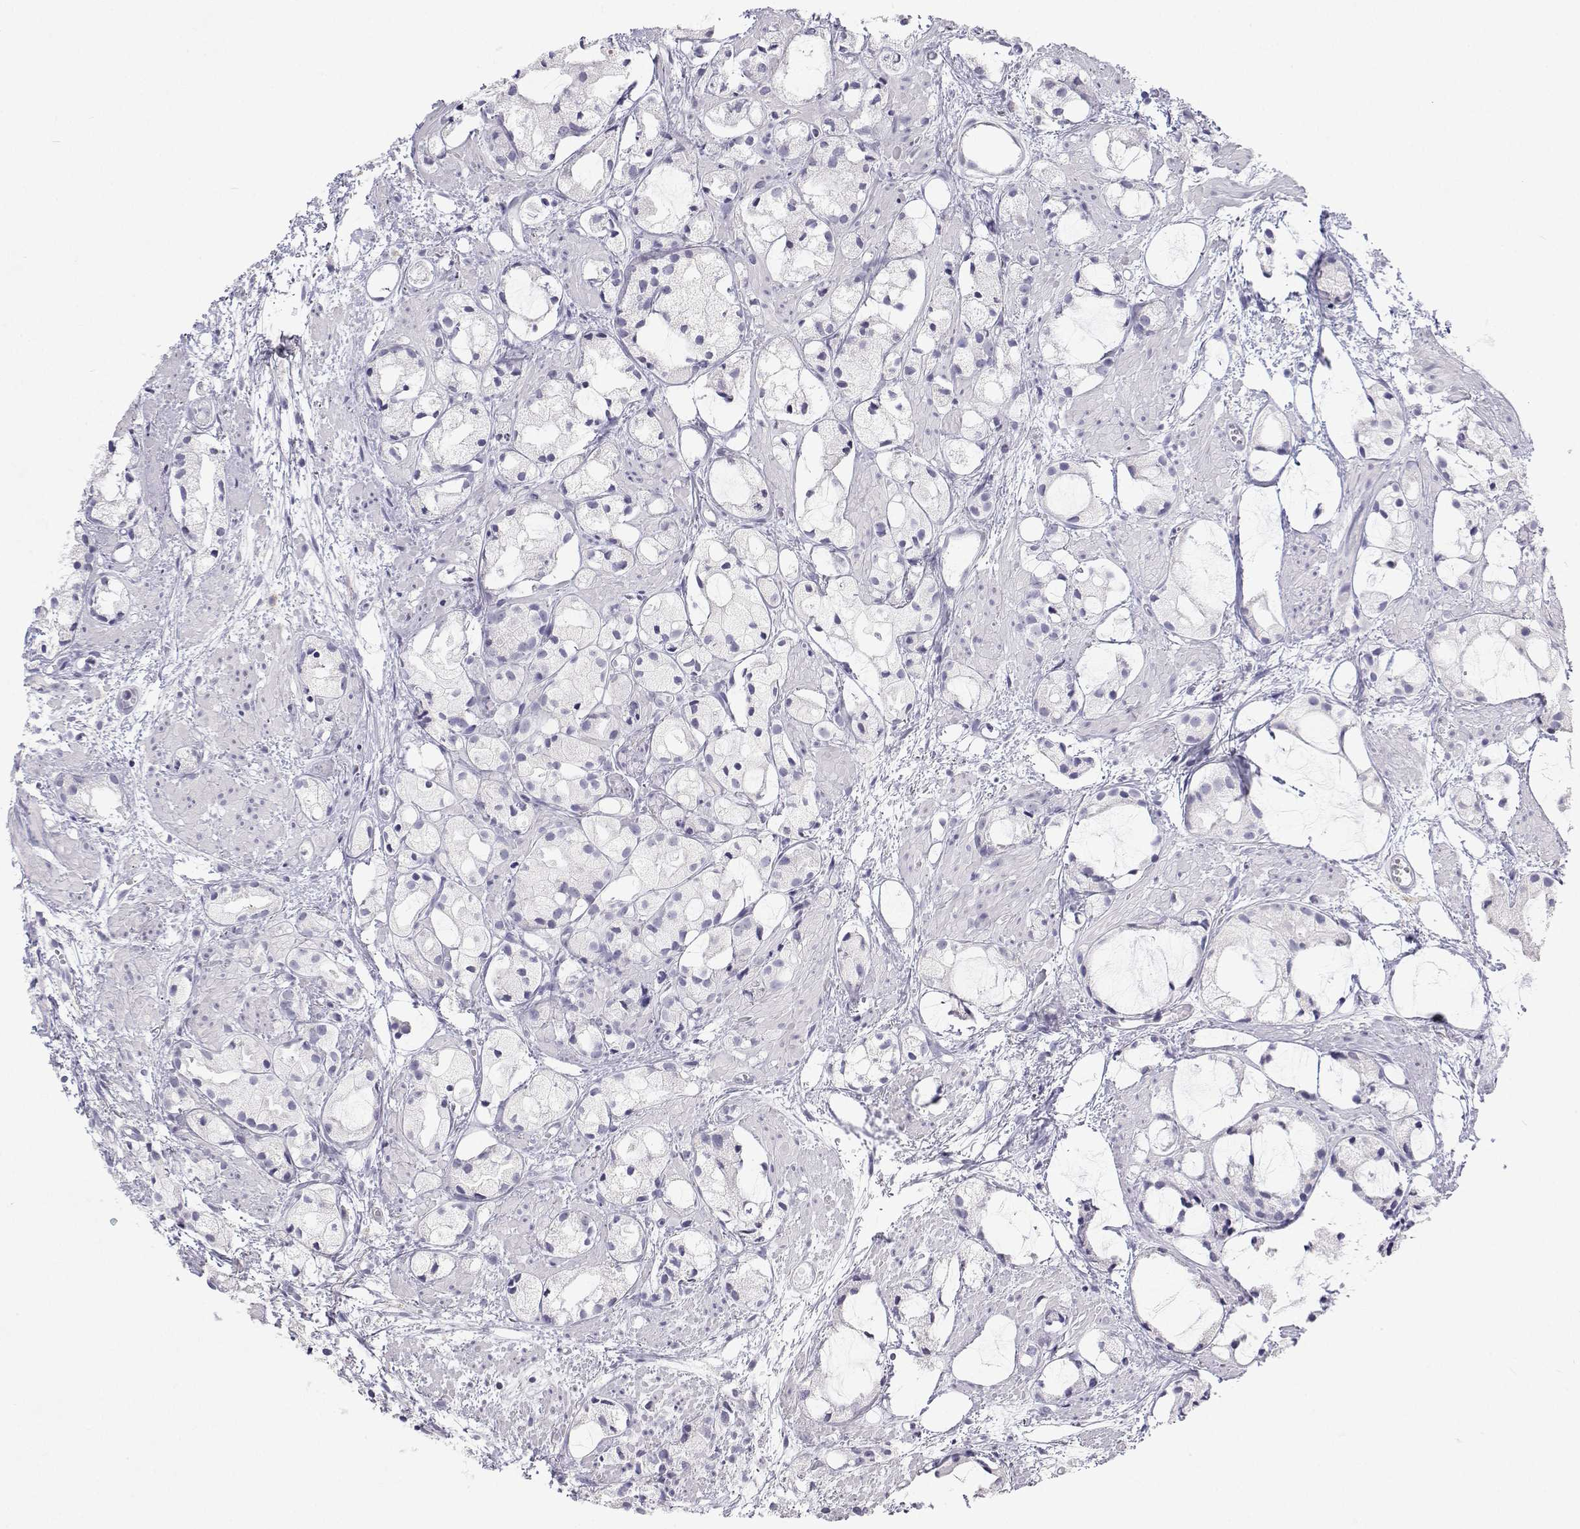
{"staining": {"intensity": "negative", "quantity": "none", "location": "none"}, "tissue": "prostate cancer", "cell_type": "Tumor cells", "image_type": "cancer", "snomed": [{"axis": "morphology", "description": "Adenocarcinoma, High grade"}, {"axis": "topography", "description": "Prostate"}], "caption": "The image exhibits no significant positivity in tumor cells of adenocarcinoma (high-grade) (prostate). (Brightfield microscopy of DAB immunohistochemistry at high magnification).", "gene": "TTN", "patient": {"sex": "male", "age": 85}}